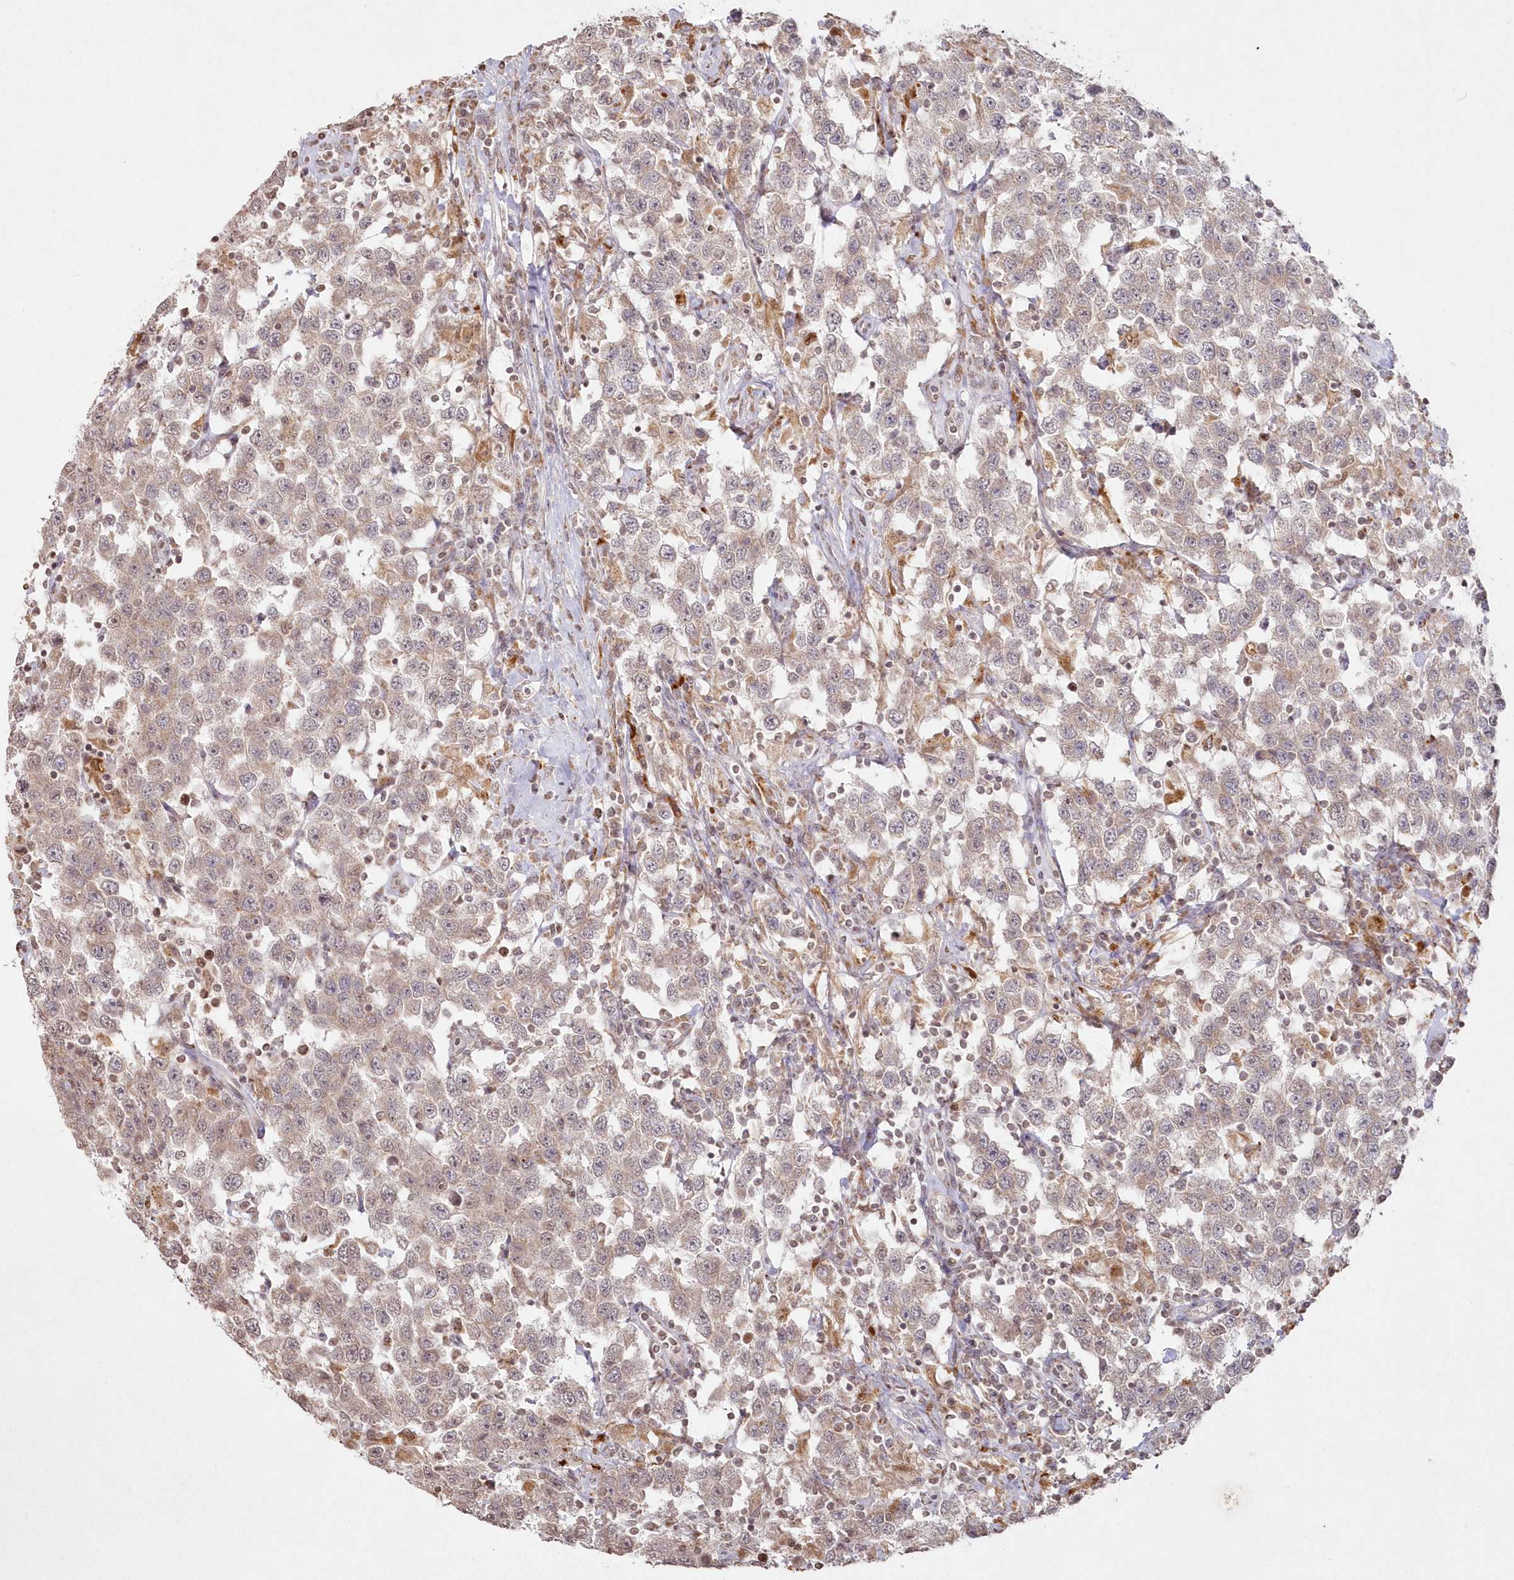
{"staining": {"intensity": "weak", "quantity": ">75%", "location": "cytoplasmic/membranous"}, "tissue": "testis cancer", "cell_type": "Tumor cells", "image_type": "cancer", "snomed": [{"axis": "morphology", "description": "Seminoma, NOS"}, {"axis": "topography", "description": "Testis"}], "caption": "Immunohistochemical staining of human testis cancer (seminoma) displays low levels of weak cytoplasmic/membranous expression in about >75% of tumor cells.", "gene": "ARSB", "patient": {"sex": "male", "age": 41}}